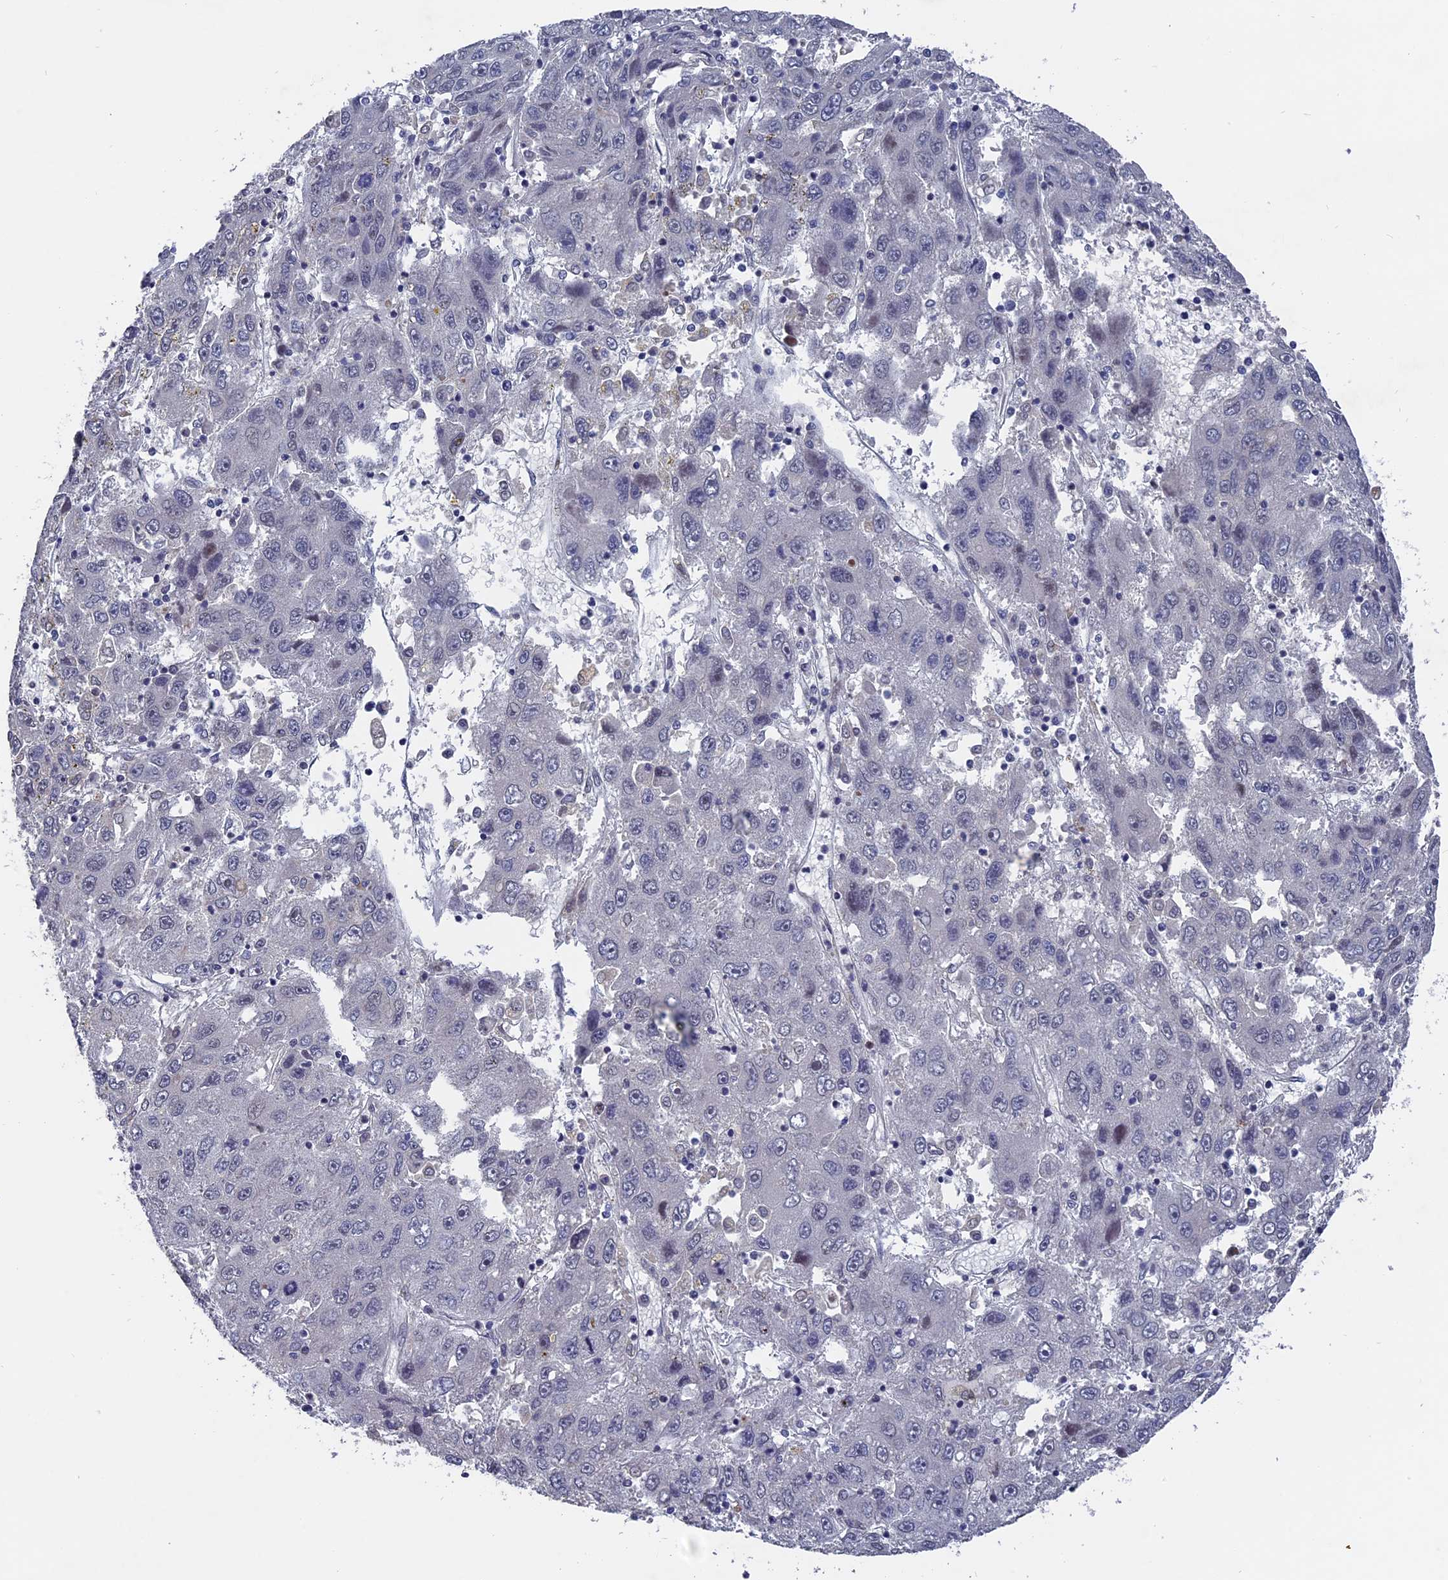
{"staining": {"intensity": "negative", "quantity": "none", "location": "none"}, "tissue": "liver cancer", "cell_type": "Tumor cells", "image_type": "cancer", "snomed": [{"axis": "morphology", "description": "Carcinoma, Hepatocellular, NOS"}, {"axis": "topography", "description": "Liver"}], "caption": "Tumor cells show no significant protein positivity in hepatocellular carcinoma (liver).", "gene": "NOSIP", "patient": {"sex": "male", "age": 49}}